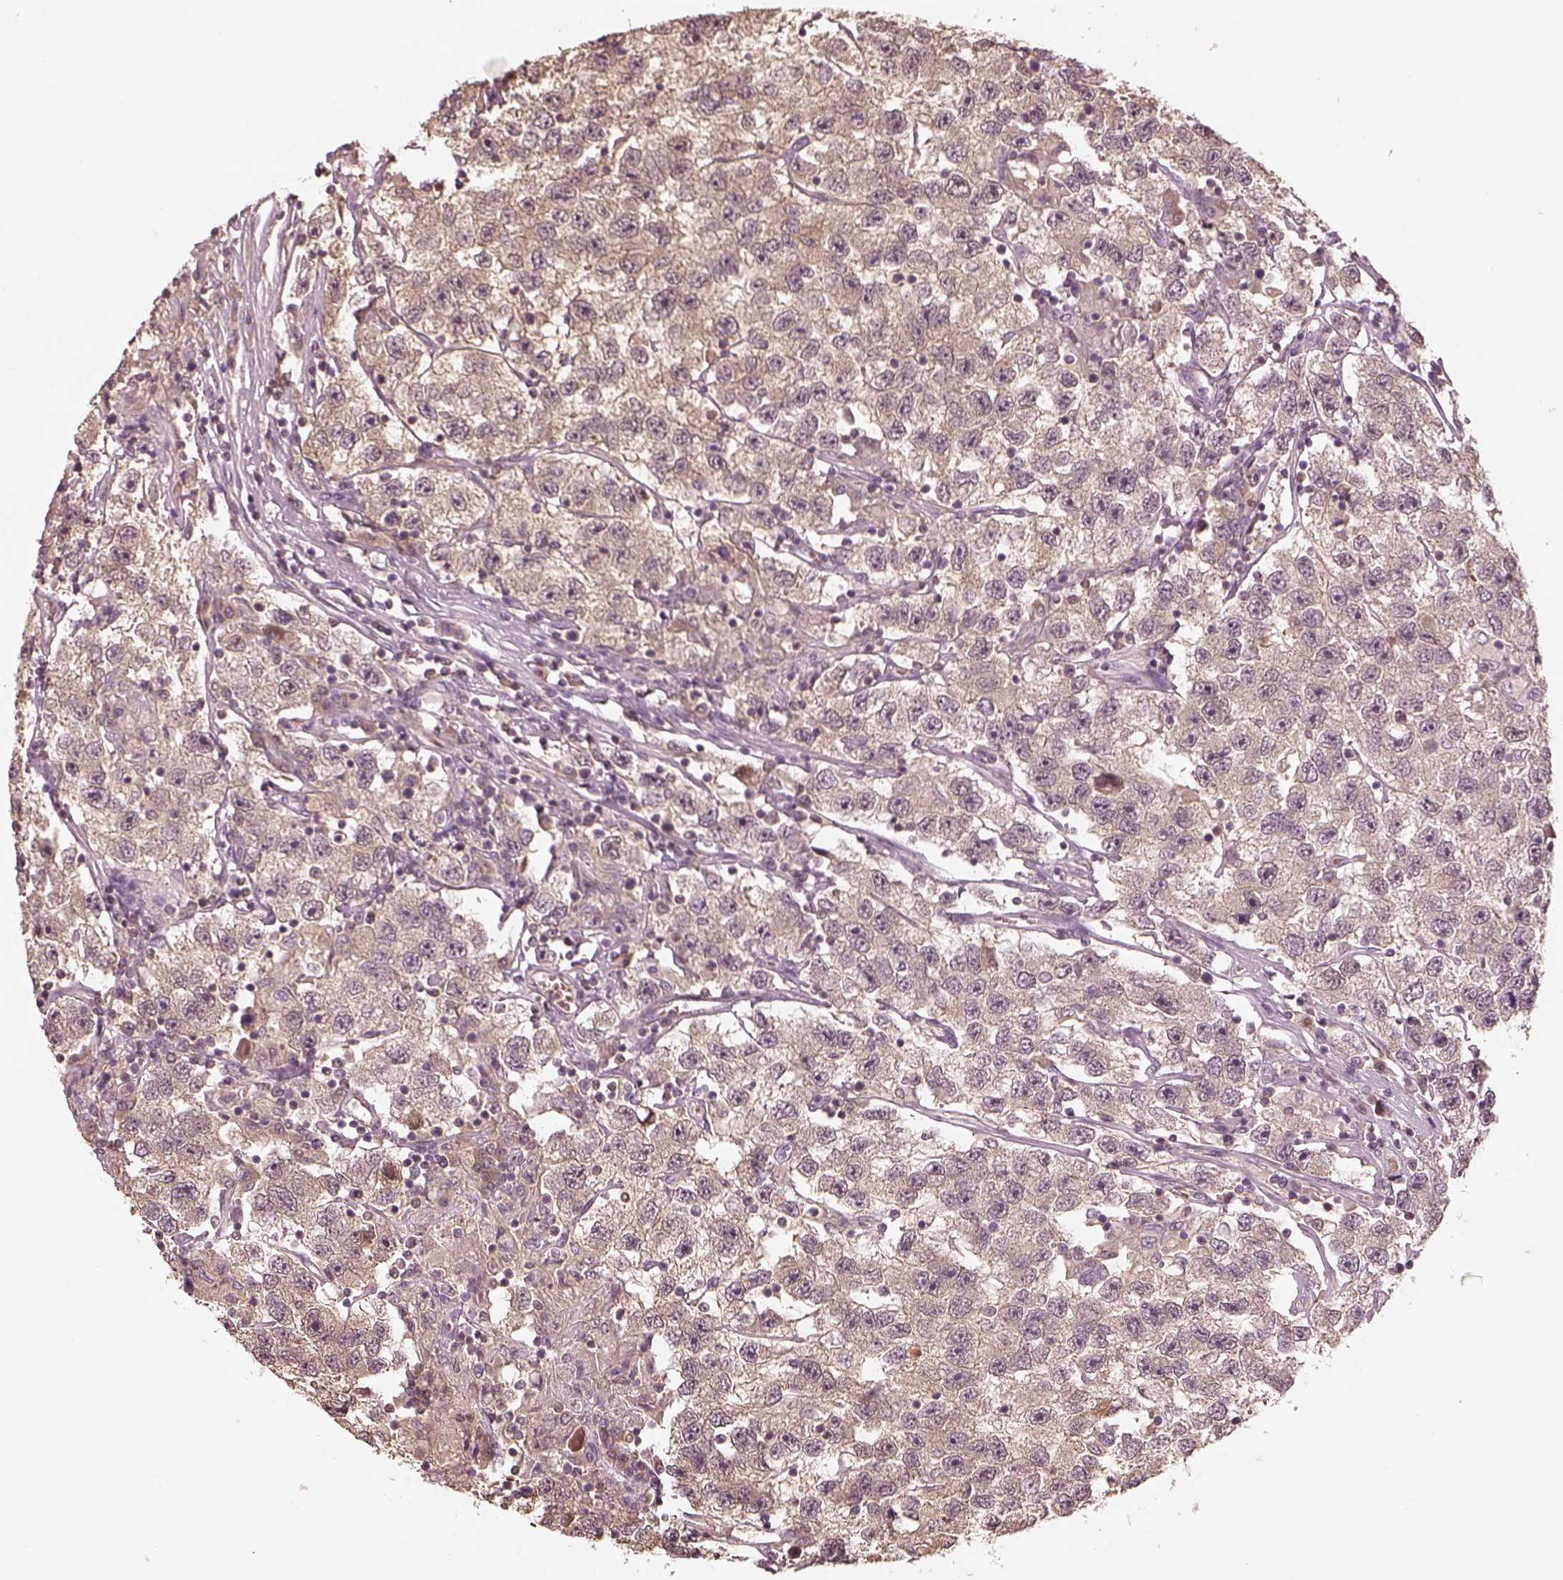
{"staining": {"intensity": "weak", "quantity": ">75%", "location": "cytoplasmic/membranous"}, "tissue": "testis cancer", "cell_type": "Tumor cells", "image_type": "cancer", "snomed": [{"axis": "morphology", "description": "Seminoma, NOS"}, {"axis": "topography", "description": "Testis"}], "caption": "A brown stain labels weak cytoplasmic/membranous expression of a protein in human testis cancer (seminoma) tumor cells.", "gene": "EGR4", "patient": {"sex": "male", "age": 26}}